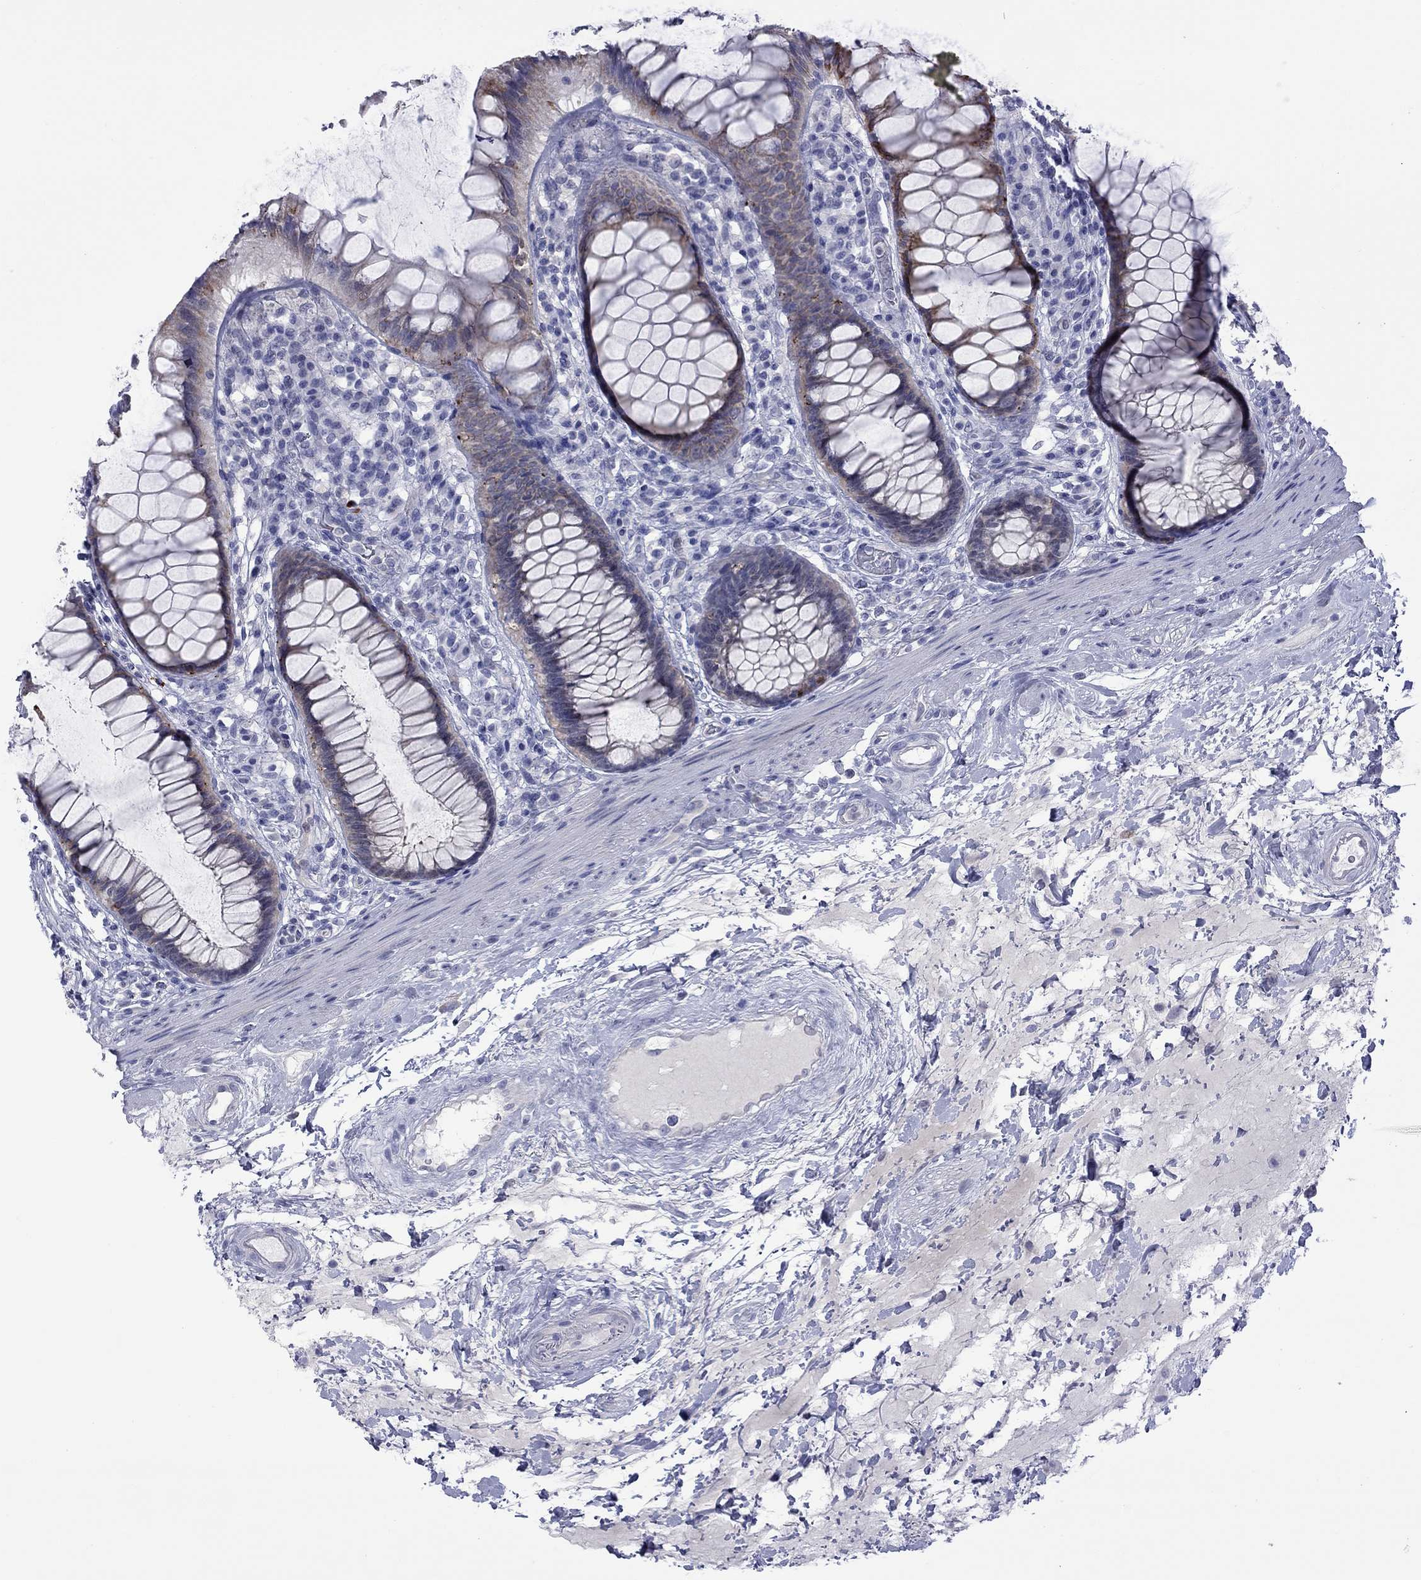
{"staining": {"intensity": "weak", "quantity": "<25%", "location": "cytoplasmic/membranous"}, "tissue": "rectum", "cell_type": "Glandular cells", "image_type": "normal", "snomed": [{"axis": "morphology", "description": "Normal tissue, NOS"}, {"axis": "topography", "description": "Rectum"}], "caption": "Immunohistochemistry (IHC) micrograph of unremarkable human rectum stained for a protein (brown), which exhibits no expression in glandular cells.", "gene": "CTNNBIP1", "patient": {"sex": "male", "age": 72}}